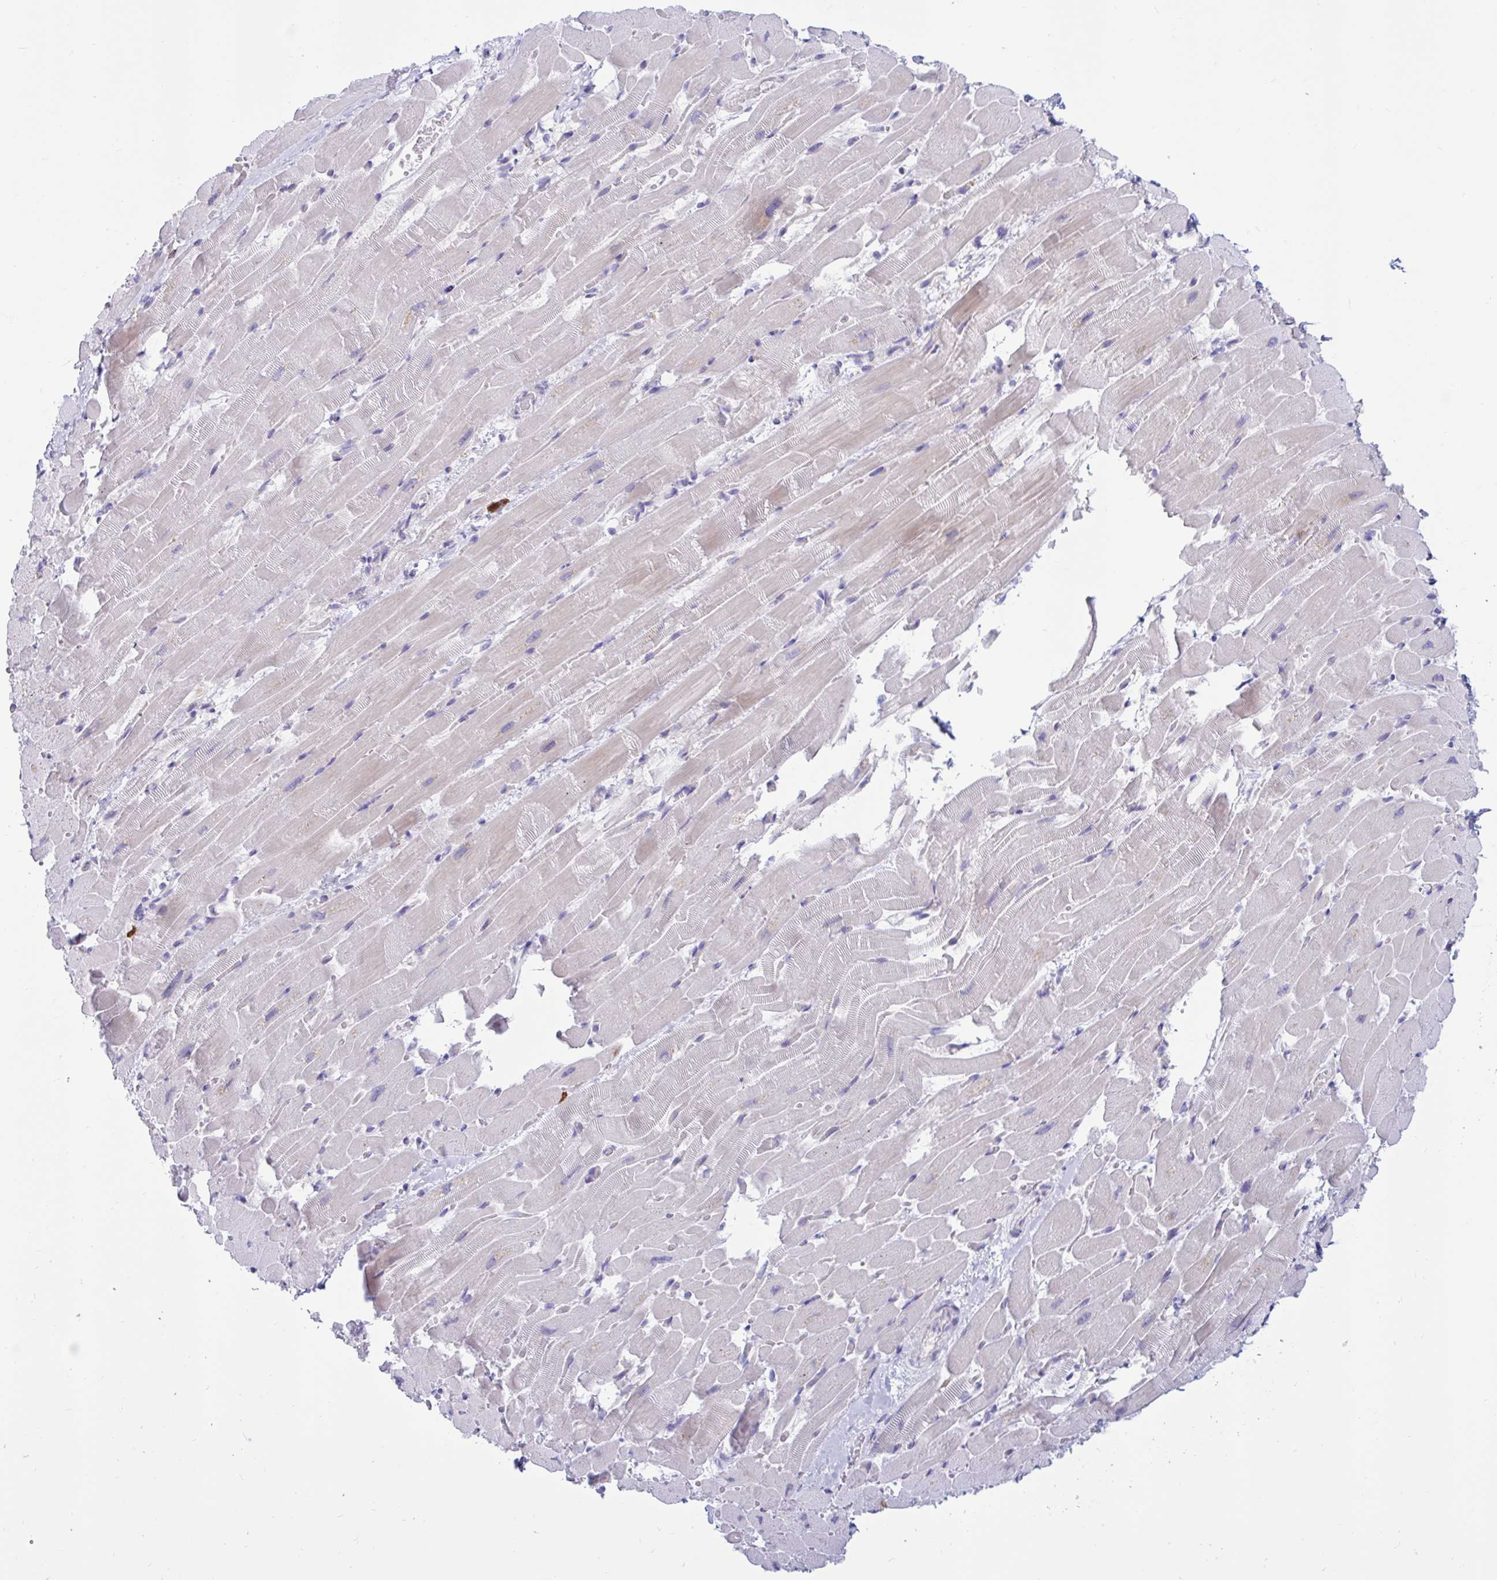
{"staining": {"intensity": "negative", "quantity": "none", "location": "none"}, "tissue": "heart muscle", "cell_type": "Cardiomyocytes", "image_type": "normal", "snomed": [{"axis": "morphology", "description": "Normal tissue, NOS"}, {"axis": "topography", "description": "Heart"}], "caption": "An image of heart muscle stained for a protein exhibits no brown staining in cardiomyocytes. (DAB IHC with hematoxylin counter stain).", "gene": "FAM219B", "patient": {"sex": "male", "age": 37}}